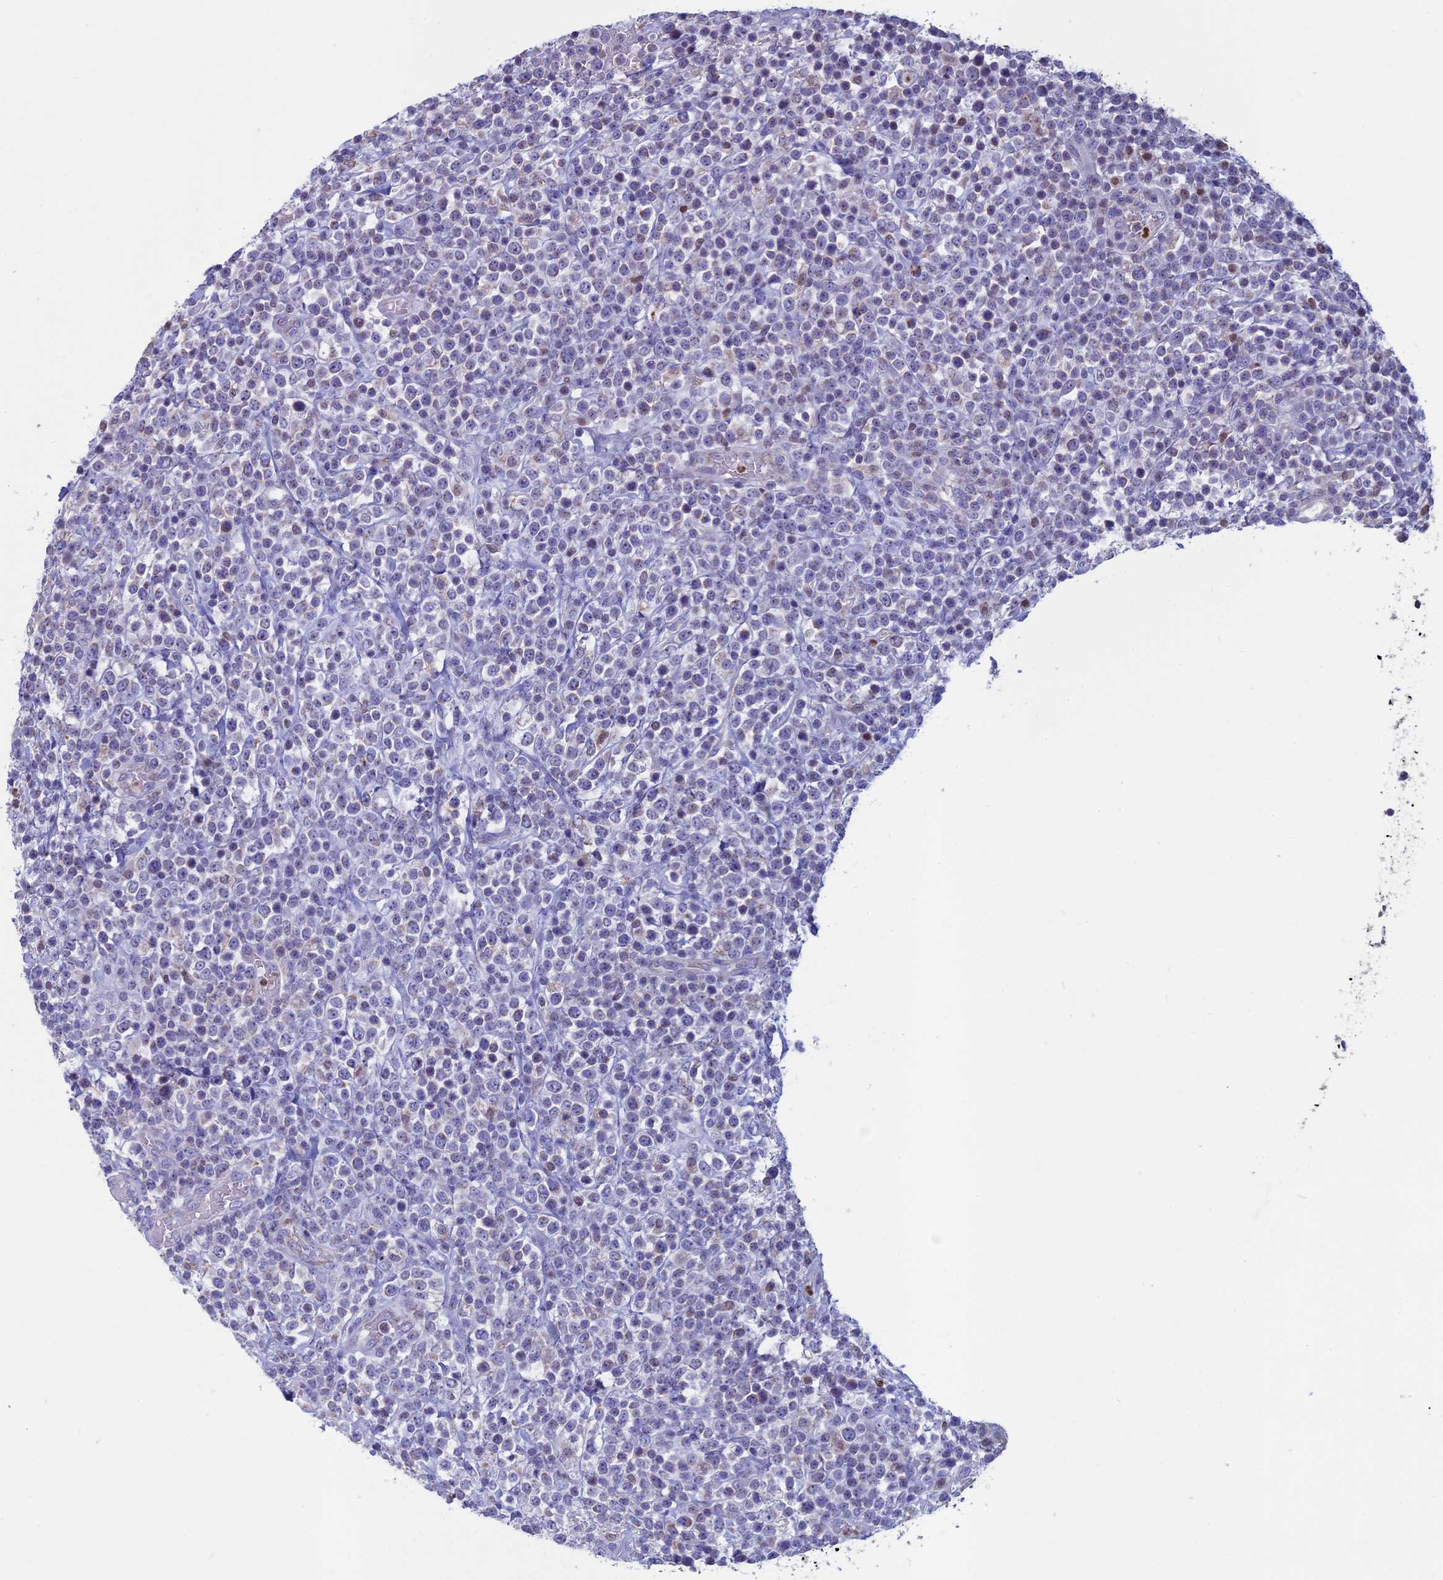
{"staining": {"intensity": "negative", "quantity": "none", "location": "none"}, "tissue": "lymphoma", "cell_type": "Tumor cells", "image_type": "cancer", "snomed": [{"axis": "morphology", "description": "Malignant lymphoma, non-Hodgkin's type, High grade"}, {"axis": "topography", "description": "Colon"}], "caption": "High magnification brightfield microscopy of lymphoma stained with DAB (brown) and counterstained with hematoxylin (blue): tumor cells show no significant expression.", "gene": "ACSS1", "patient": {"sex": "female", "age": 53}}